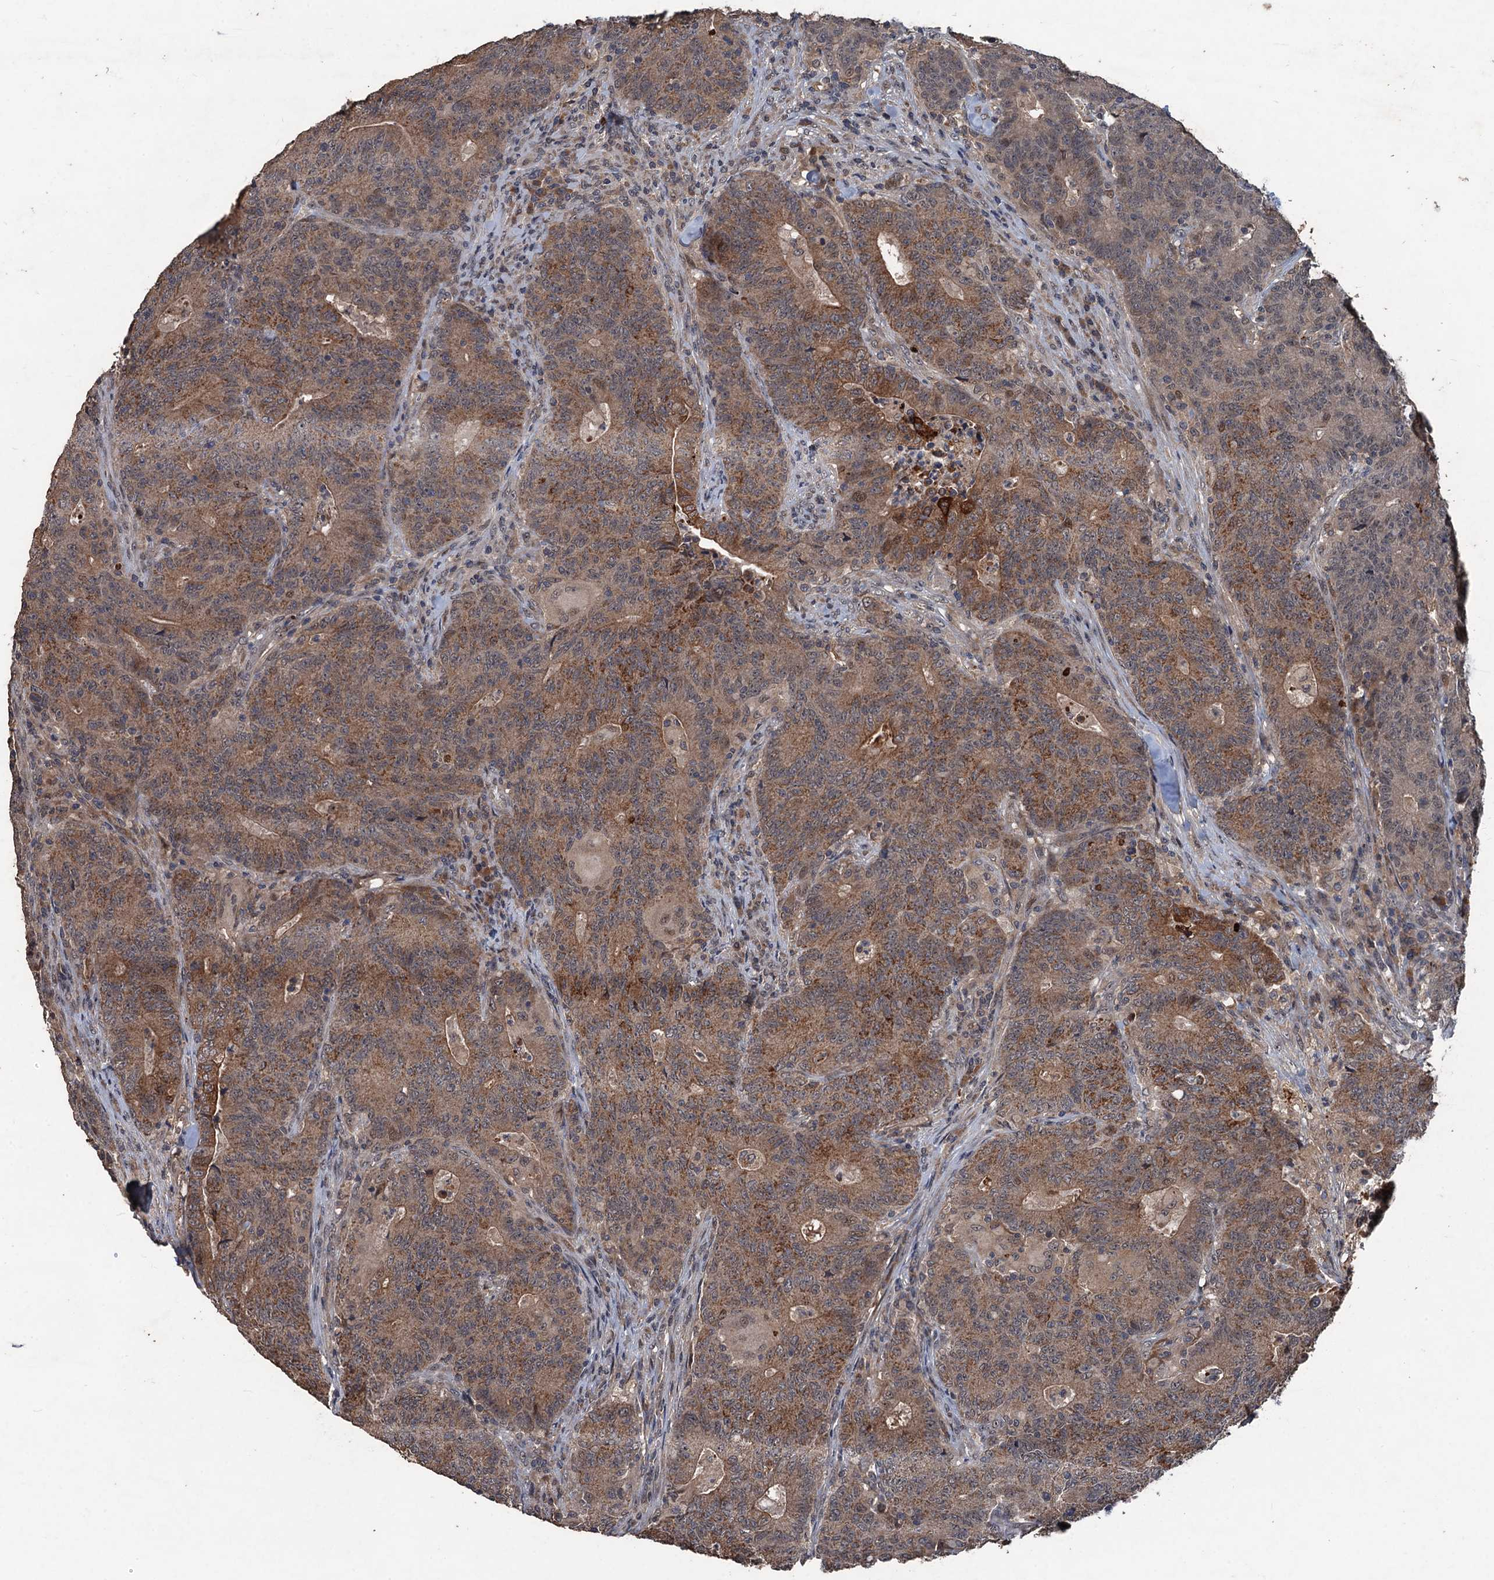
{"staining": {"intensity": "moderate", "quantity": ">75%", "location": "cytoplasmic/membranous"}, "tissue": "colorectal cancer", "cell_type": "Tumor cells", "image_type": "cancer", "snomed": [{"axis": "morphology", "description": "Adenocarcinoma, NOS"}, {"axis": "topography", "description": "Colon"}], "caption": "Protein analysis of colorectal cancer tissue reveals moderate cytoplasmic/membranous staining in about >75% of tumor cells.", "gene": "ZNF438", "patient": {"sex": "female", "age": 75}}